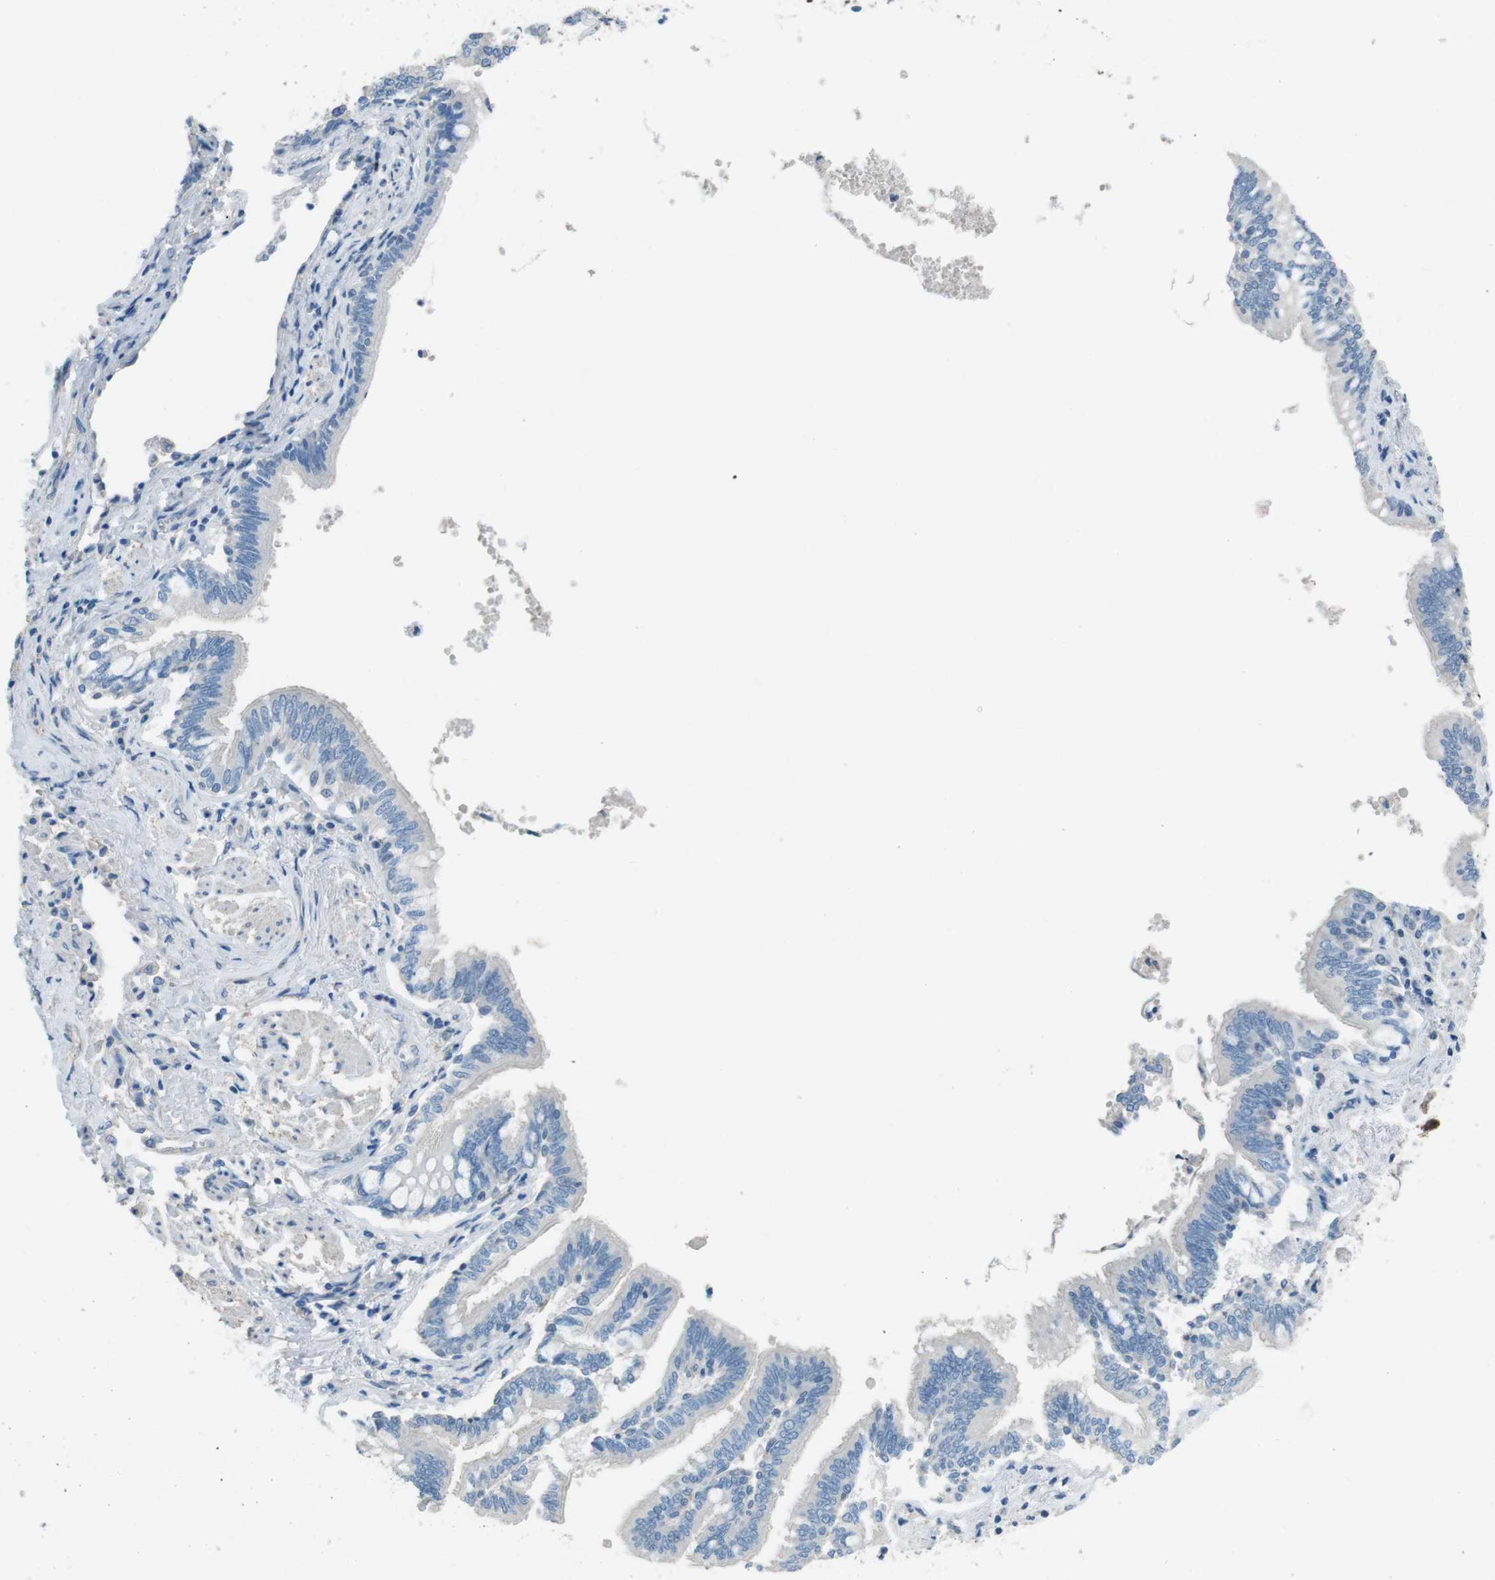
{"staining": {"intensity": "negative", "quantity": "none", "location": "none"}, "tissue": "bronchus", "cell_type": "Respiratory epithelial cells", "image_type": "normal", "snomed": [{"axis": "morphology", "description": "Normal tissue, NOS"}, {"axis": "topography", "description": "Bronchus"}, {"axis": "topography", "description": "Lung"}], "caption": "High power microscopy photomicrograph of an immunohistochemistry (IHC) micrograph of benign bronchus, revealing no significant positivity in respiratory epithelial cells.", "gene": "CYP2C19", "patient": {"sex": "male", "age": 64}}